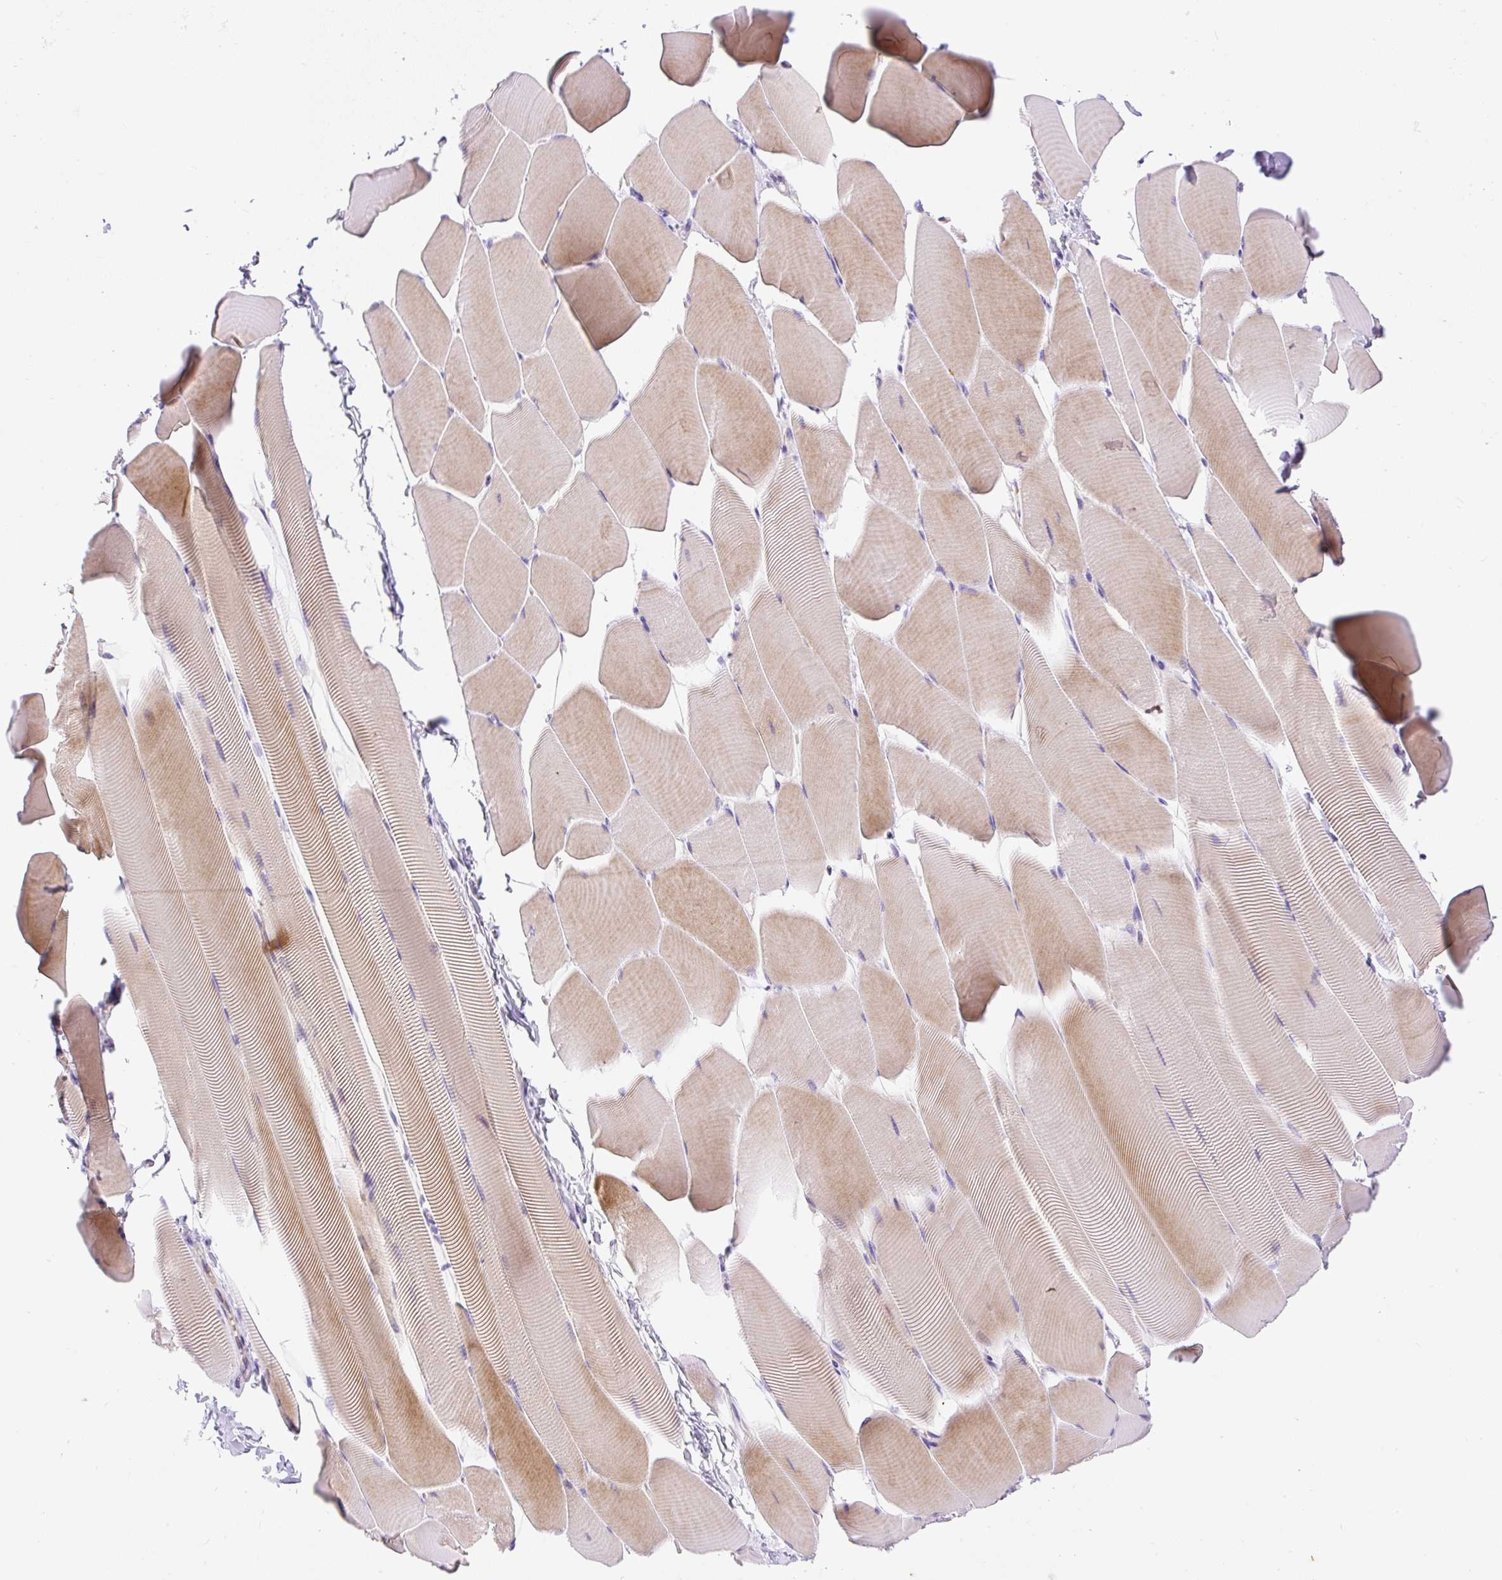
{"staining": {"intensity": "moderate", "quantity": "25%-75%", "location": "cytoplasmic/membranous"}, "tissue": "skeletal muscle", "cell_type": "Myocytes", "image_type": "normal", "snomed": [{"axis": "morphology", "description": "Normal tissue, NOS"}, {"axis": "topography", "description": "Skeletal muscle"}], "caption": "Normal skeletal muscle displays moderate cytoplasmic/membranous expression in approximately 25%-75% of myocytes, visualized by immunohistochemistry. The protein of interest is stained brown, and the nuclei are stained in blue (DAB (3,3'-diaminobenzidine) IHC with brightfield microscopy, high magnification).", "gene": "LHFPL5", "patient": {"sex": "male", "age": 25}}